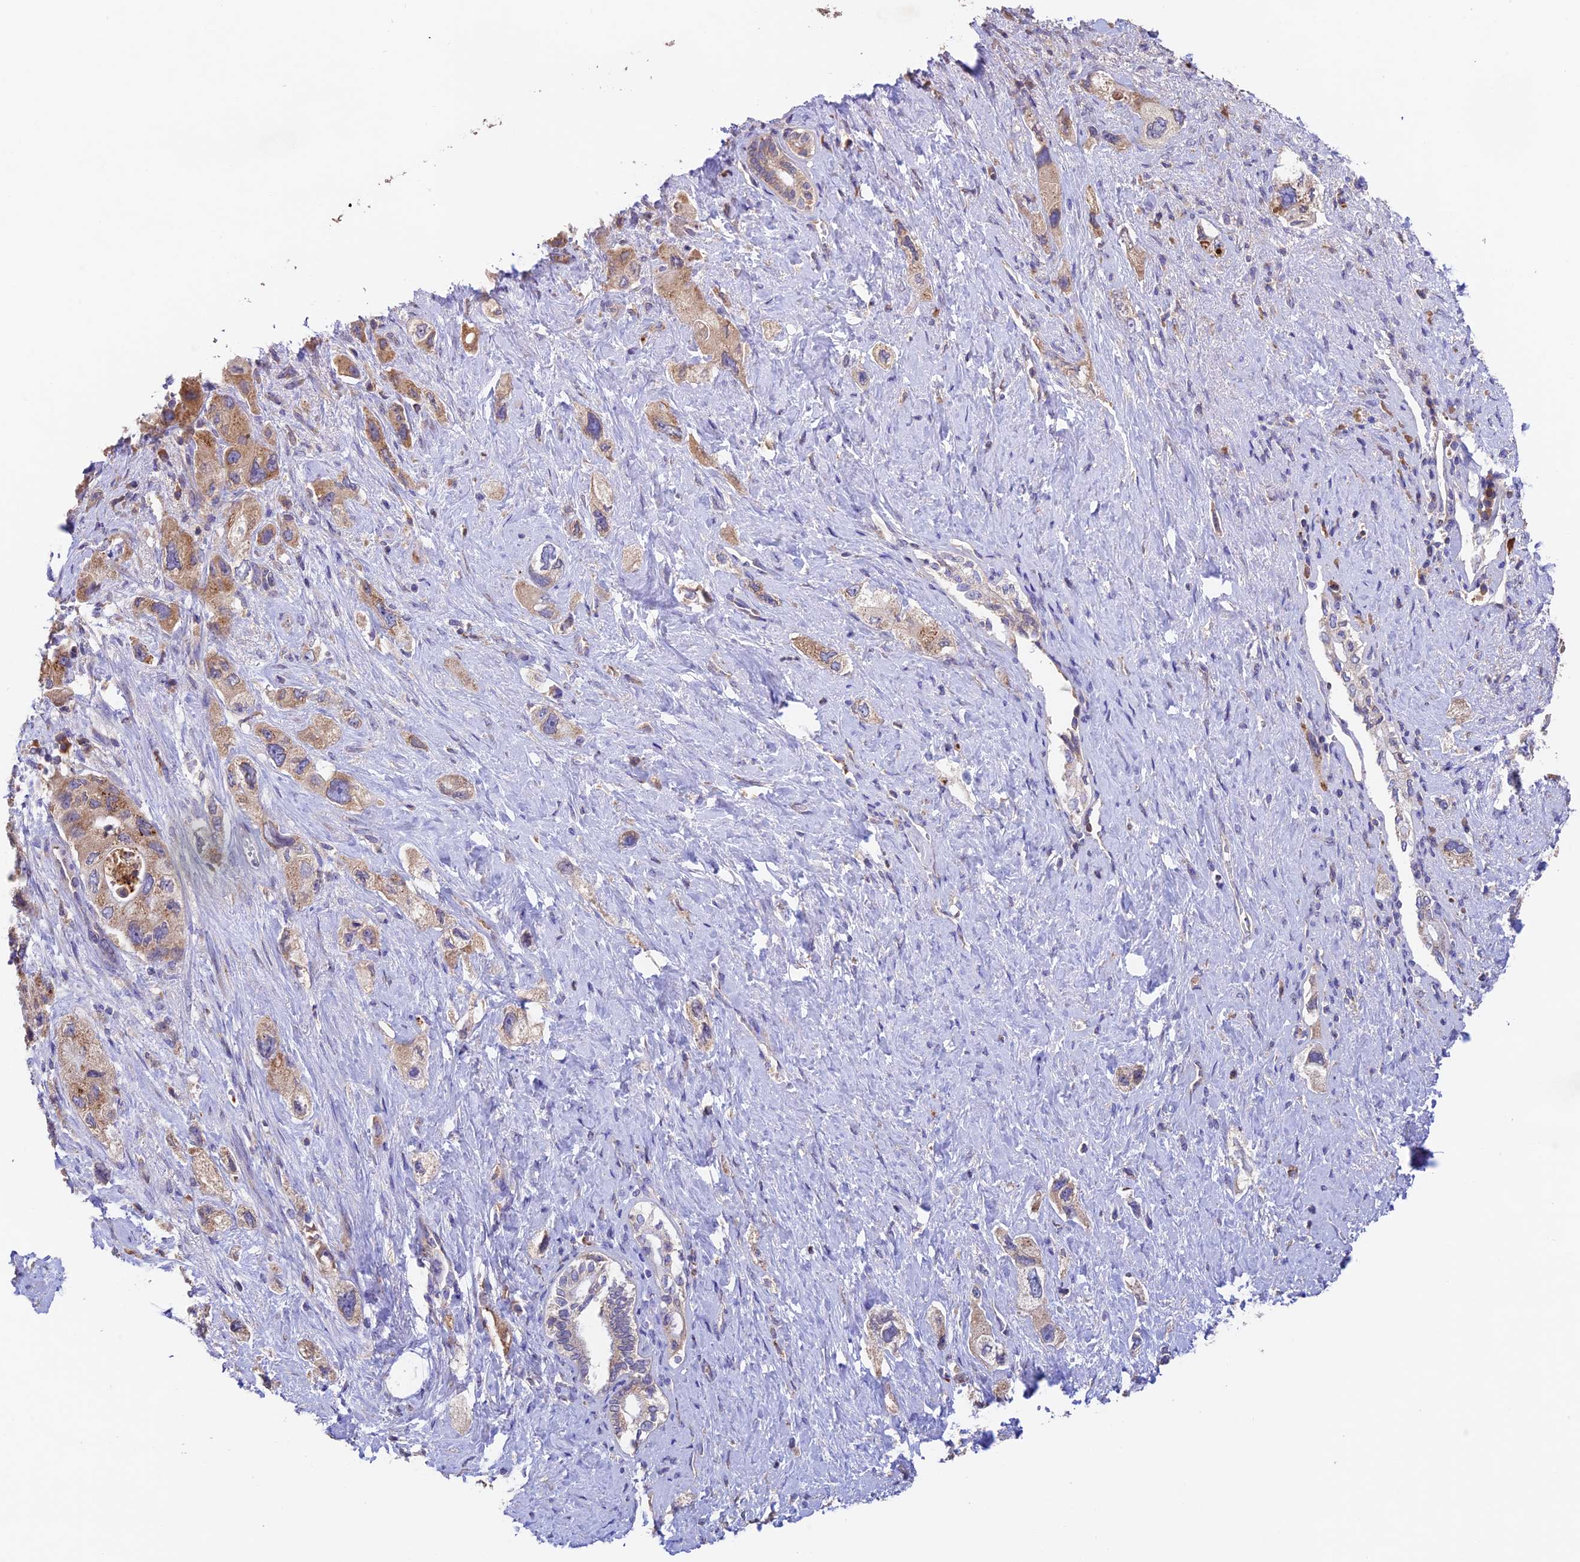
{"staining": {"intensity": "moderate", "quantity": "<25%", "location": "cytoplasmic/membranous"}, "tissue": "pancreatic cancer", "cell_type": "Tumor cells", "image_type": "cancer", "snomed": [{"axis": "morphology", "description": "Adenocarcinoma, NOS"}, {"axis": "topography", "description": "Pancreas"}], "caption": "Protein expression analysis of human pancreatic cancer reveals moderate cytoplasmic/membranous staining in about <25% of tumor cells. The protein is shown in brown color, while the nuclei are stained blue.", "gene": "EMC3", "patient": {"sex": "female", "age": 73}}